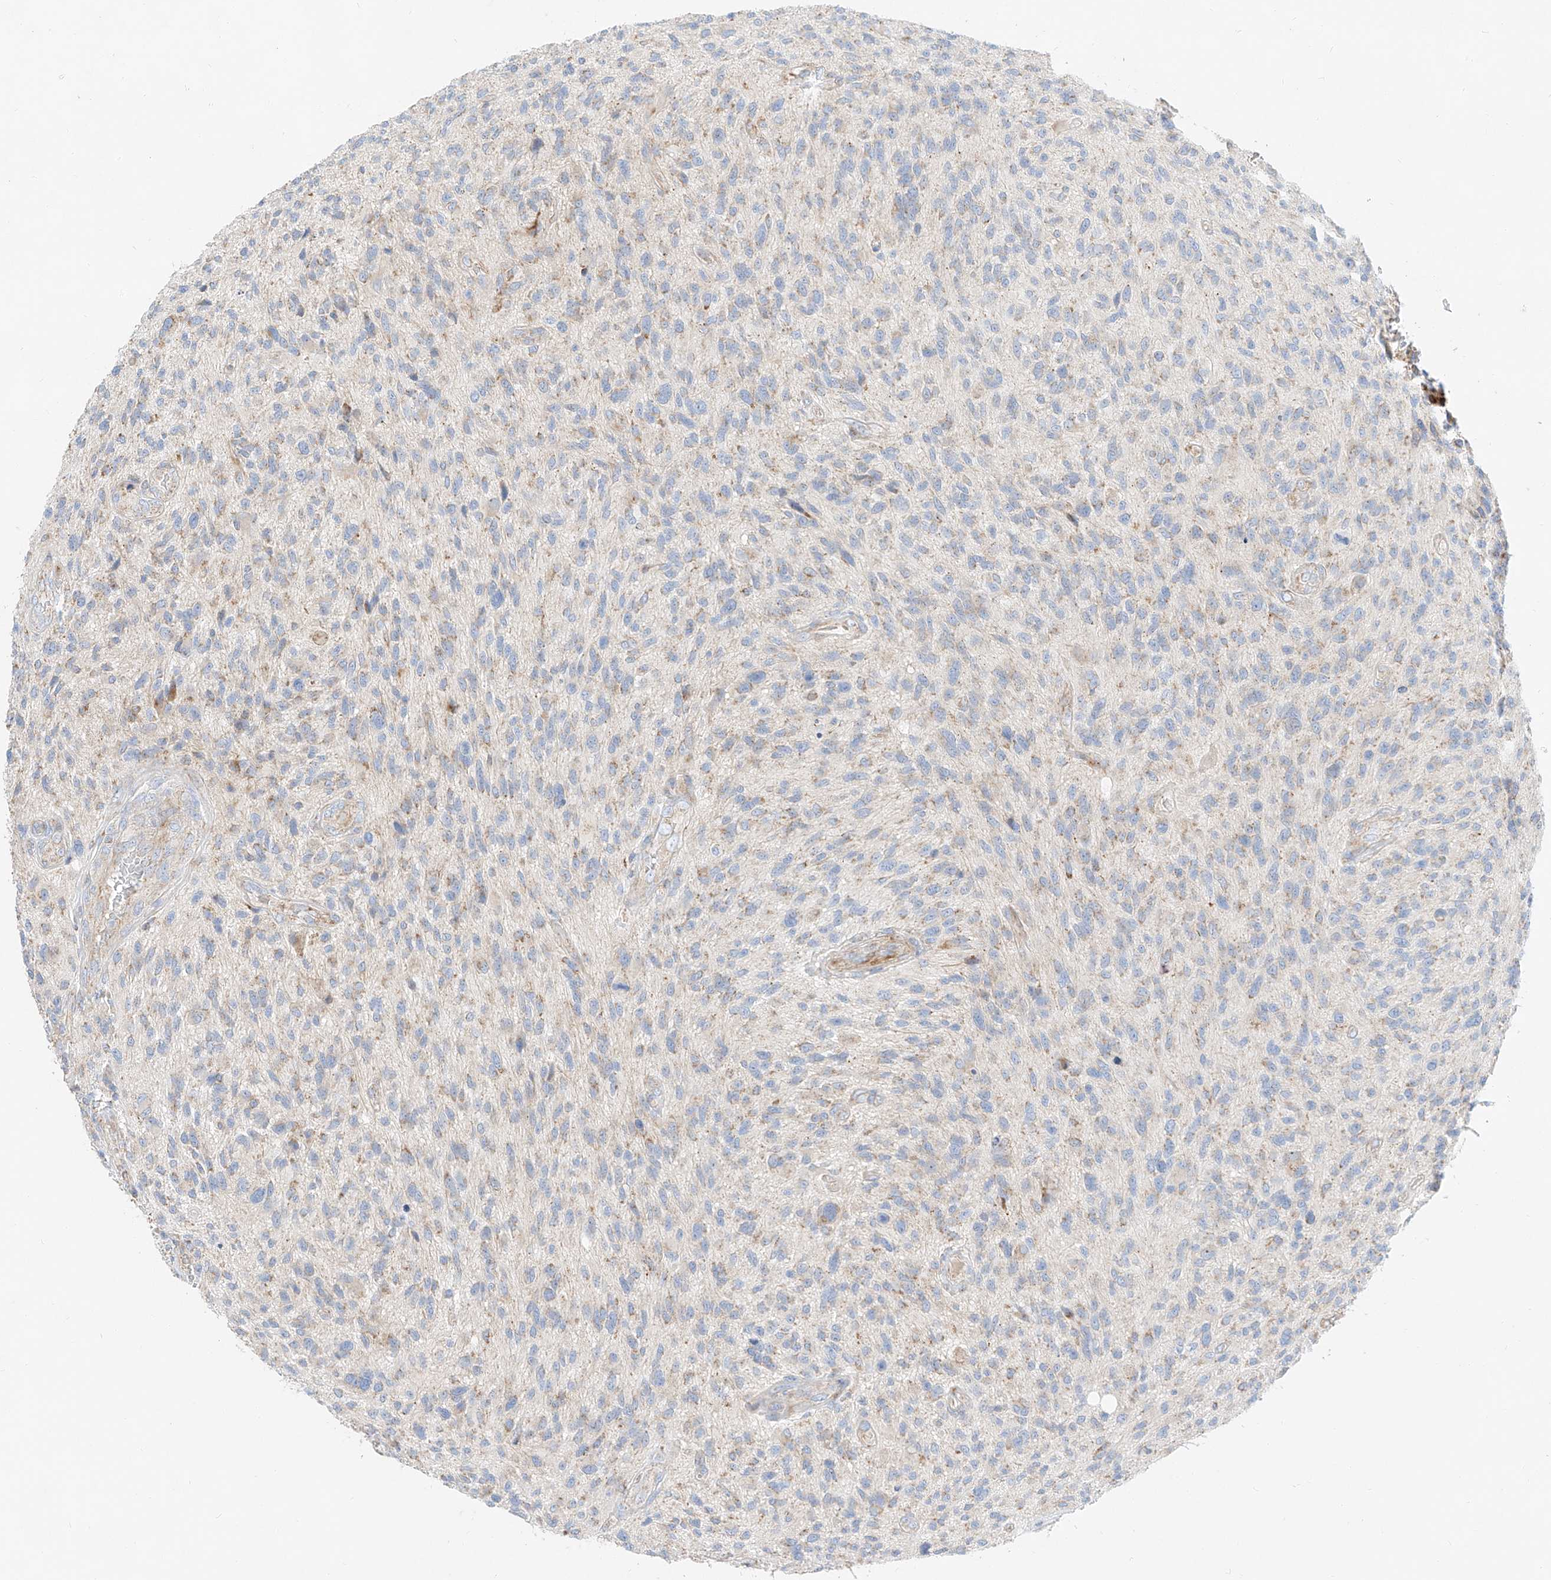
{"staining": {"intensity": "negative", "quantity": "none", "location": "none"}, "tissue": "glioma", "cell_type": "Tumor cells", "image_type": "cancer", "snomed": [{"axis": "morphology", "description": "Glioma, malignant, High grade"}, {"axis": "topography", "description": "Brain"}], "caption": "High magnification brightfield microscopy of malignant glioma (high-grade) stained with DAB (brown) and counterstained with hematoxylin (blue): tumor cells show no significant expression. Nuclei are stained in blue.", "gene": "CST9", "patient": {"sex": "male", "age": 47}}